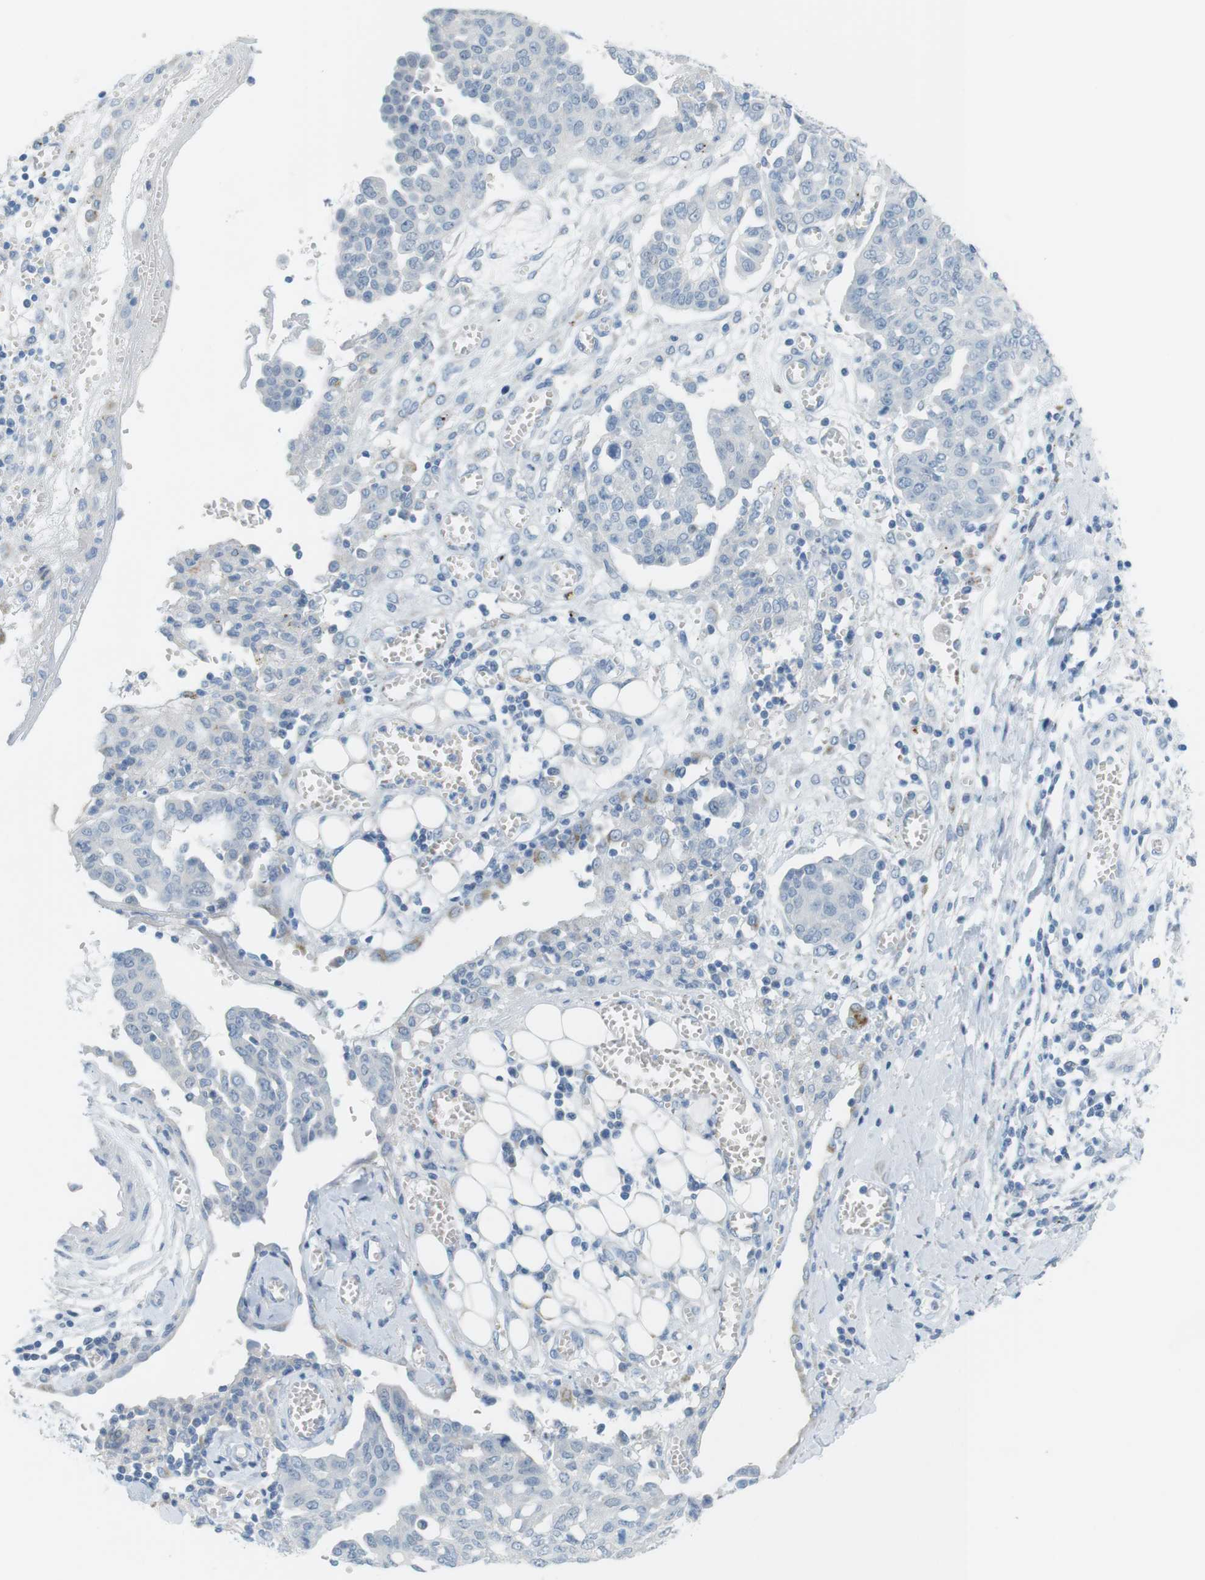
{"staining": {"intensity": "negative", "quantity": "none", "location": "none"}, "tissue": "ovarian cancer", "cell_type": "Tumor cells", "image_type": "cancer", "snomed": [{"axis": "morphology", "description": "Cystadenocarcinoma, serous, NOS"}, {"axis": "topography", "description": "Soft tissue"}, {"axis": "topography", "description": "Ovary"}], "caption": "Protein analysis of ovarian cancer shows no significant positivity in tumor cells.", "gene": "YIPF1", "patient": {"sex": "female", "age": 57}}